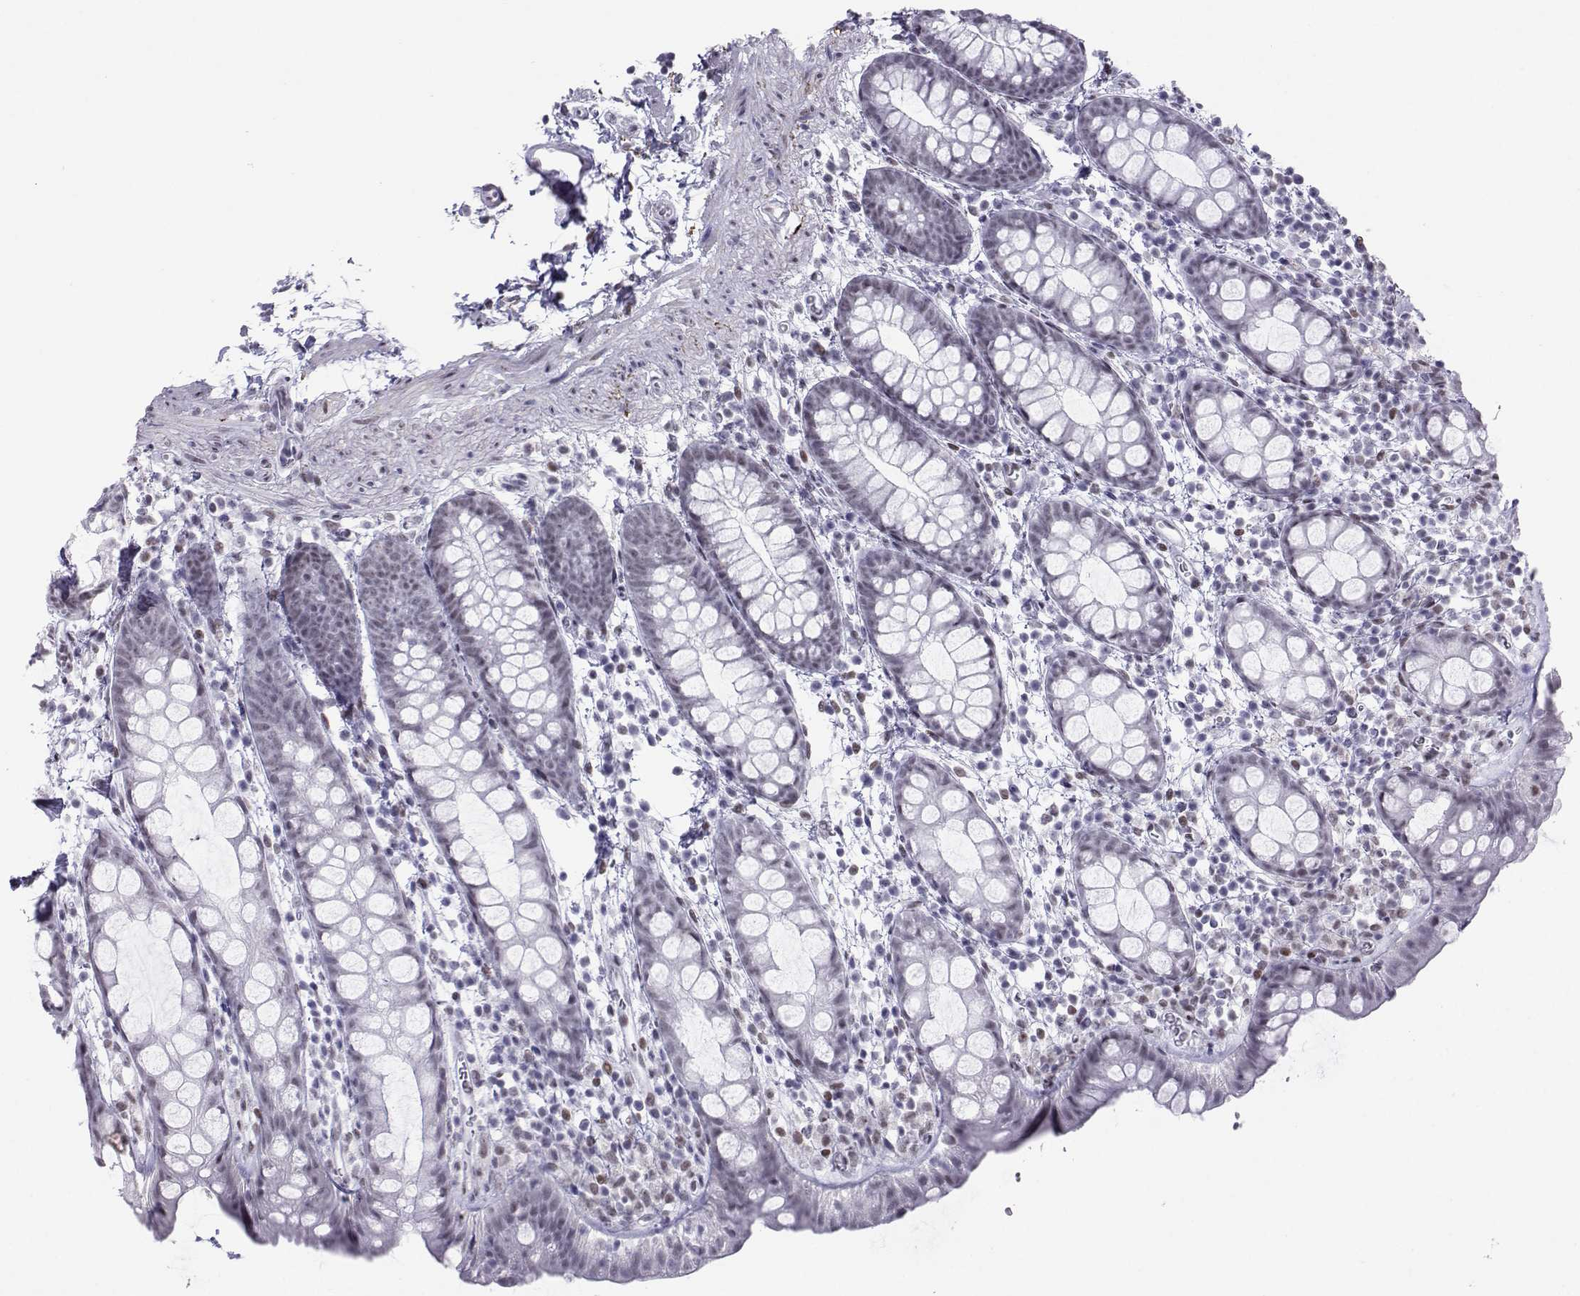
{"staining": {"intensity": "negative", "quantity": "none", "location": "none"}, "tissue": "rectum", "cell_type": "Glandular cells", "image_type": "normal", "snomed": [{"axis": "morphology", "description": "Normal tissue, NOS"}, {"axis": "topography", "description": "Rectum"}], "caption": "This is a image of immunohistochemistry staining of normal rectum, which shows no positivity in glandular cells.", "gene": "LORICRIN", "patient": {"sex": "male", "age": 57}}